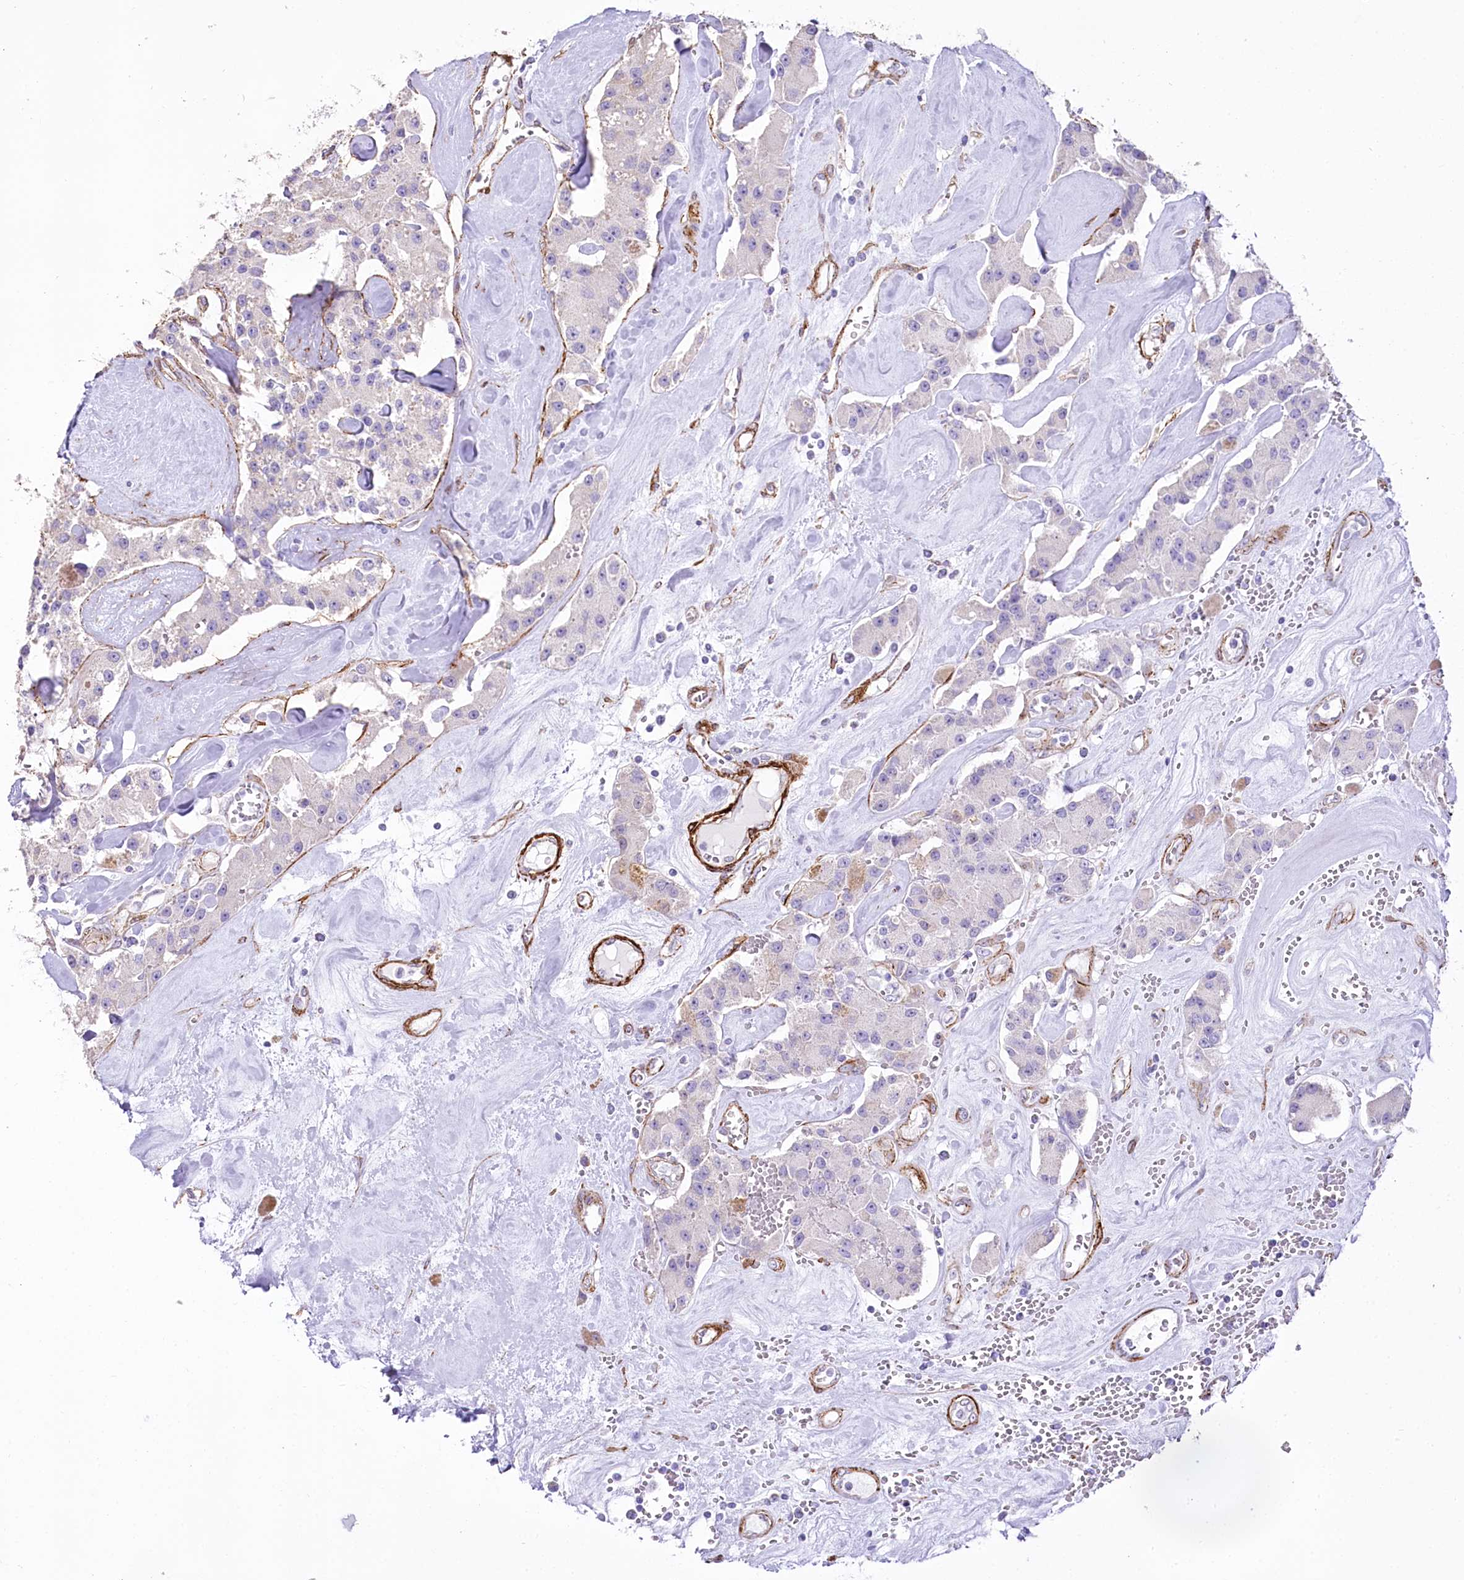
{"staining": {"intensity": "negative", "quantity": "none", "location": "none"}, "tissue": "carcinoid", "cell_type": "Tumor cells", "image_type": "cancer", "snomed": [{"axis": "morphology", "description": "Carcinoid, malignant, NOS"}, {"axis": "topography", "description": "Pancreas"}], "caption": "Human carcinoid (malignant) stained for a protein using immunohistochemistry displays no positivity in tumor cells.", "gene": "SYNPO2", "patient": {"sex": "male", "age": 41}}